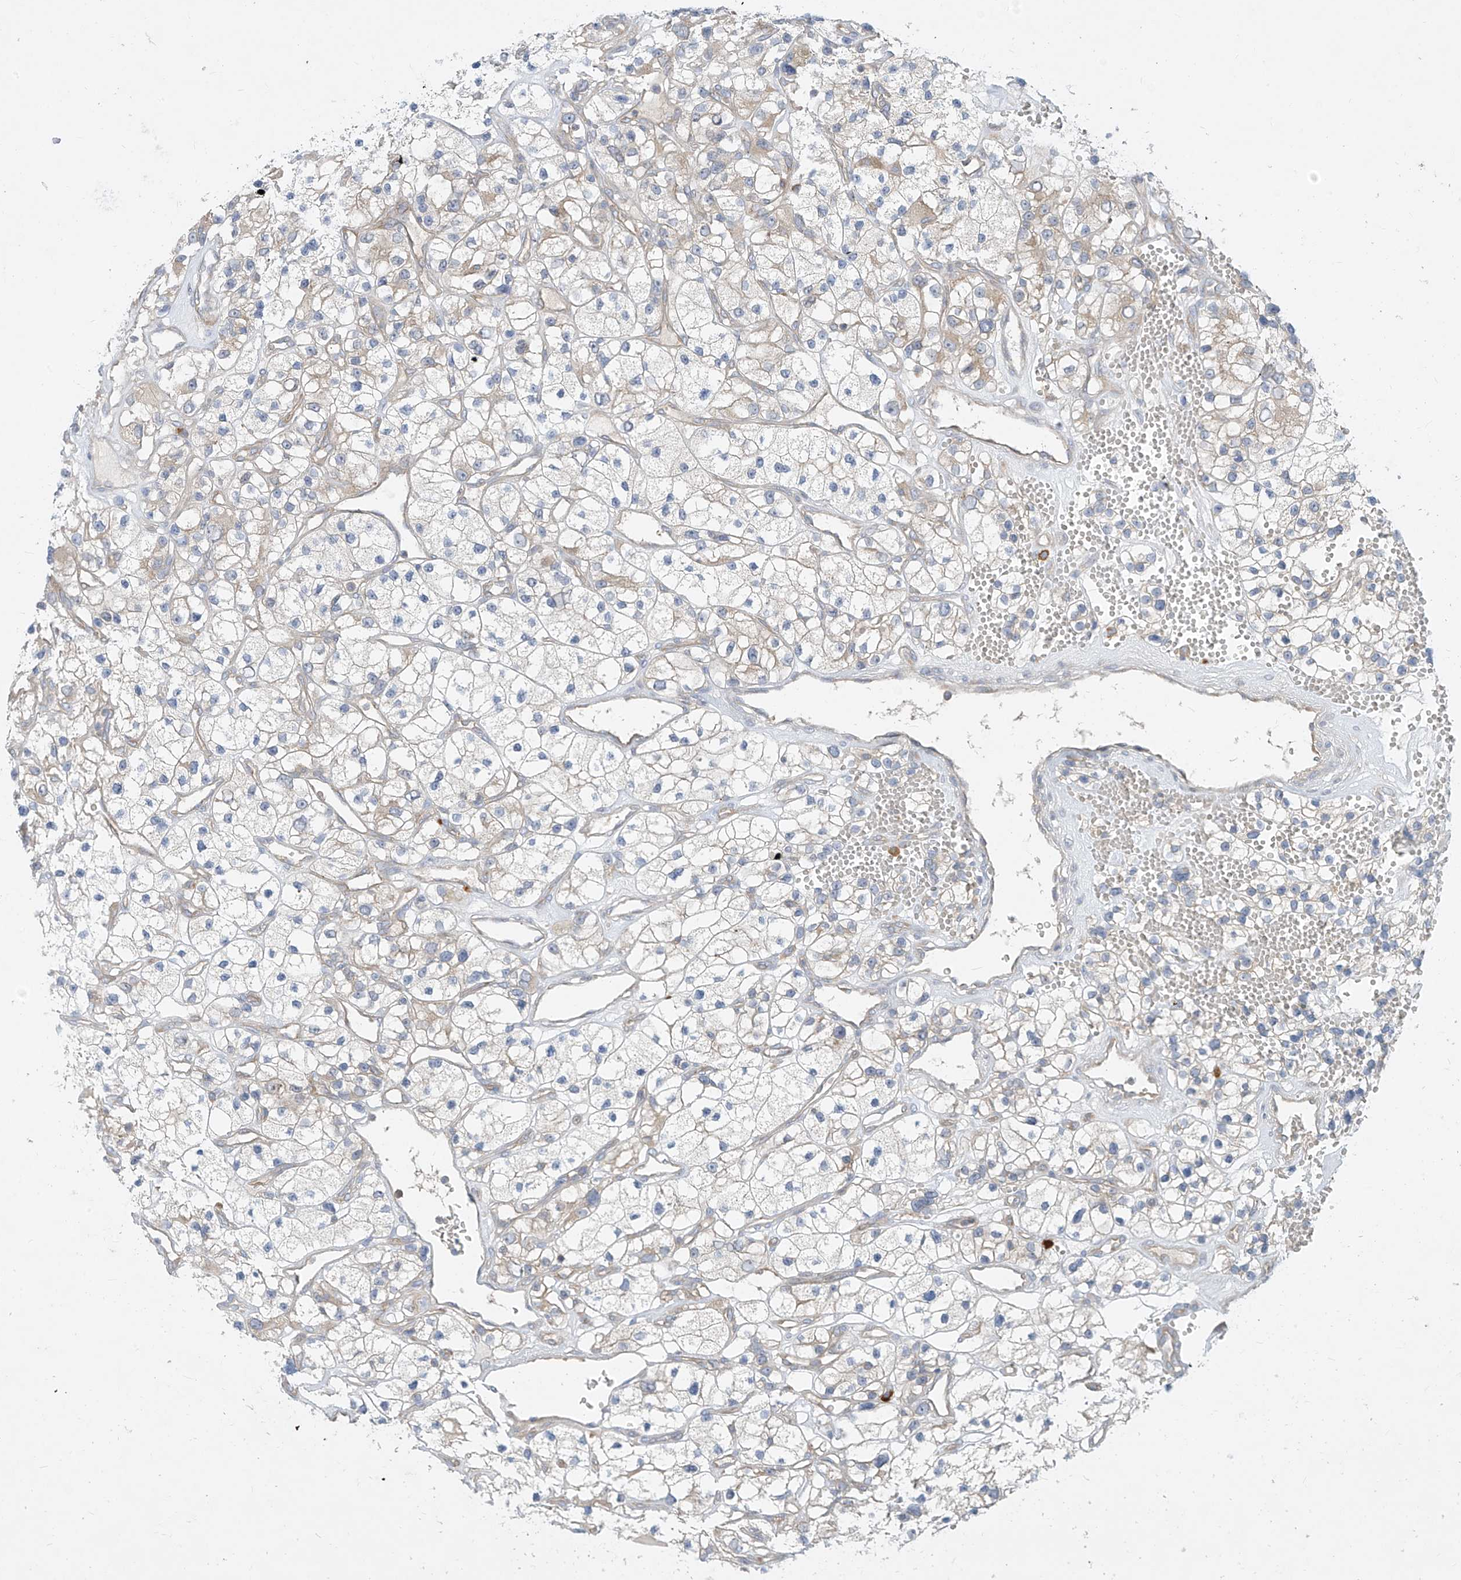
{"staining": {"intensity": "negative", "quantity": "none", "location": "none"}, "tissue": "renal cancer", "cell_type": "Tumor cells", "image_type": "cancer", "snomed": [{"axis": "morphology", "description": "Adenocarcinoma, NOS"}, {"axis": "topography", "description": "Kidney"}], "caption": "An image of human adenocarcinoma (renal) is negative for staining in tumor cells.", "gene": "DGKQ", "patient": {"sex": "female", "age": 57}}